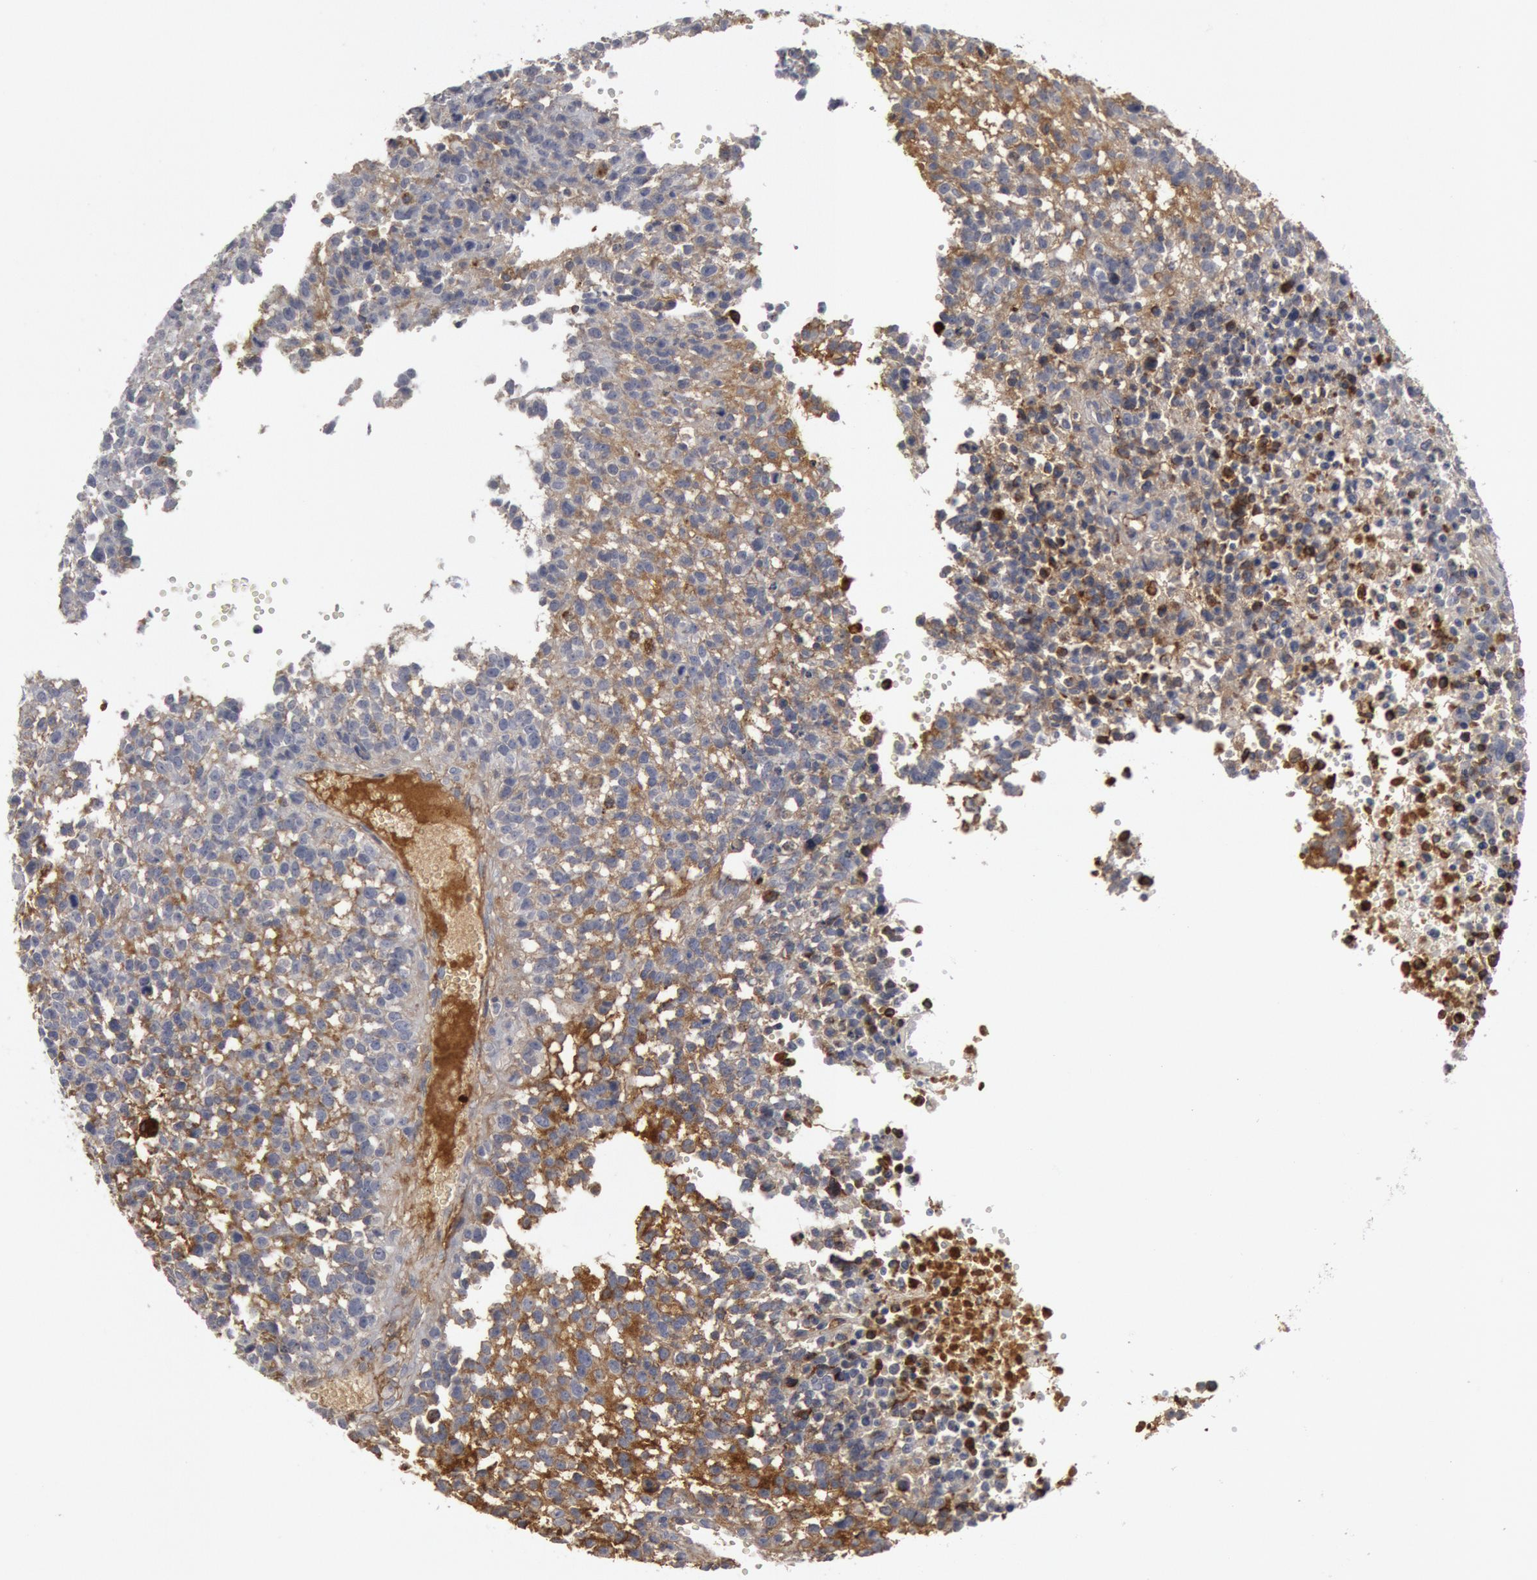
{"staining": {"intensity": "strong", "quantity": "<25%", "location": "cytoplasmic/membranous,nuclear"}, "tissue": "glioma", "cell_type": "Tumor cells", "image_type": "cancer", "snomed": [{"axis": "morphology", "description": "Glioma, malignant, High grade"}, {"axis": "topography", "description": "Brain"}], "caption": "Strong cytoplasmic/membranous and nuclear protein positivity is identified in approximately <25% of tumor cells in glioma.", "gene": "C1QC", "patient": {"sex": "male", "age": 66}}